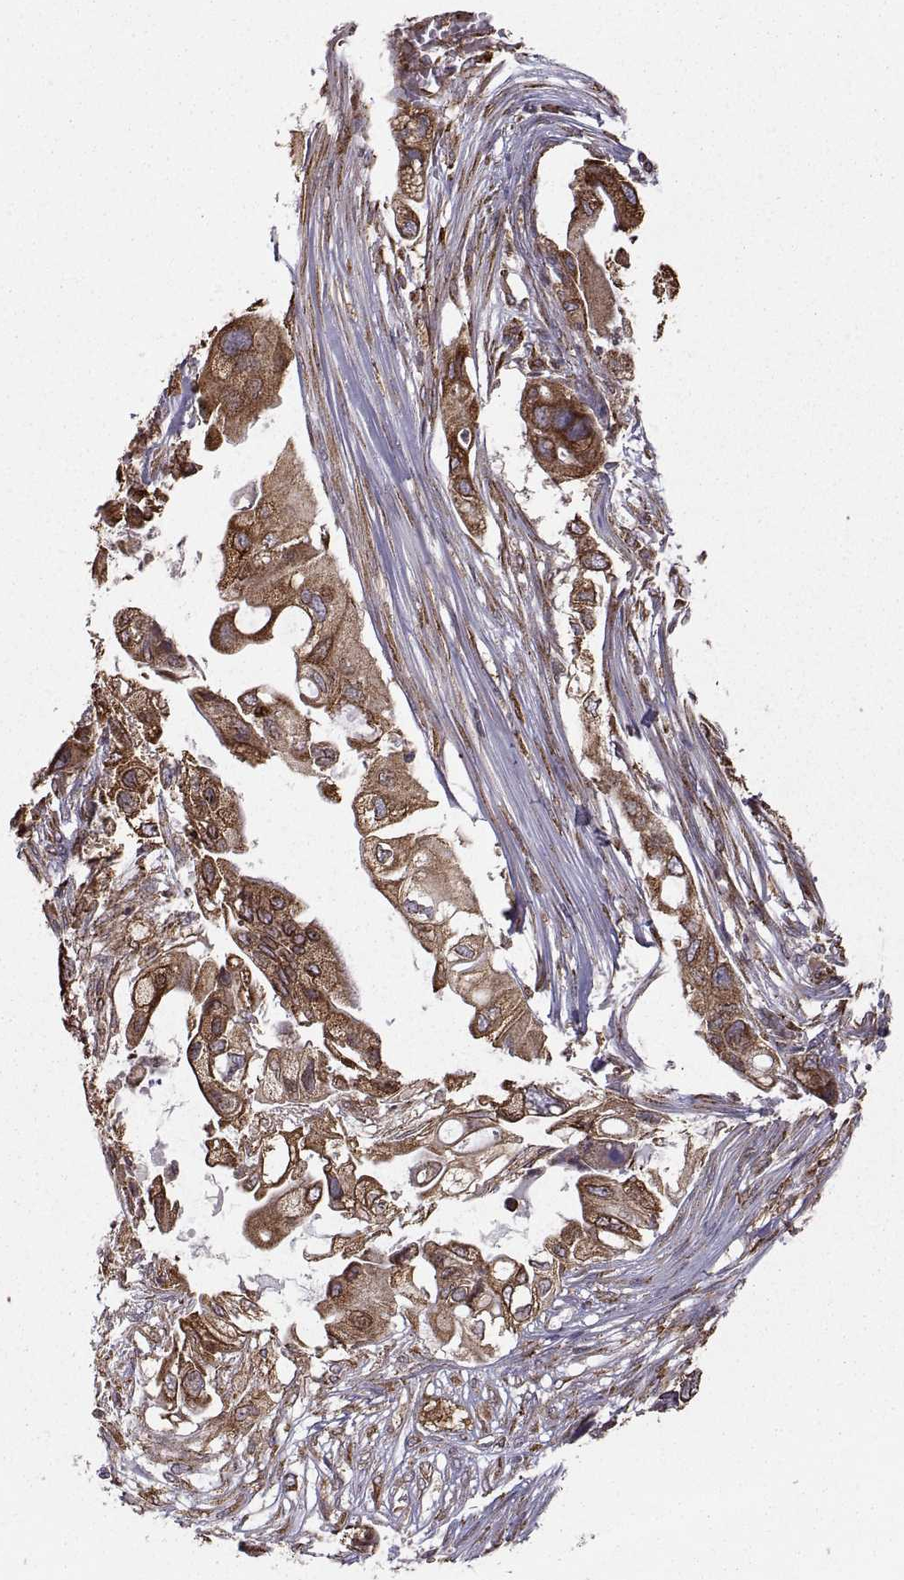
{"staining": {"intensity": "moderate", "quantity": ">75%", "location": "cytoplasmic/membranous"}, "tissue": "pancreatic cancer", "cell_type": "Tumor cells", "image_type": "cancer", "snomed": [{"axis": "morphology", "description": "Adenocarcinoma, NOS"}, {"axis": "topography", "description": "Pancreas"}], "caption": "Immunohistochemical staining of pancreatic adenocarcinoma reveals medium levels of moderate cytoplasmic/membranous protein staining in about >75% of tumor cells.", "gene": "PDIA3", "patient": {"sex": "female", "age": 72}}